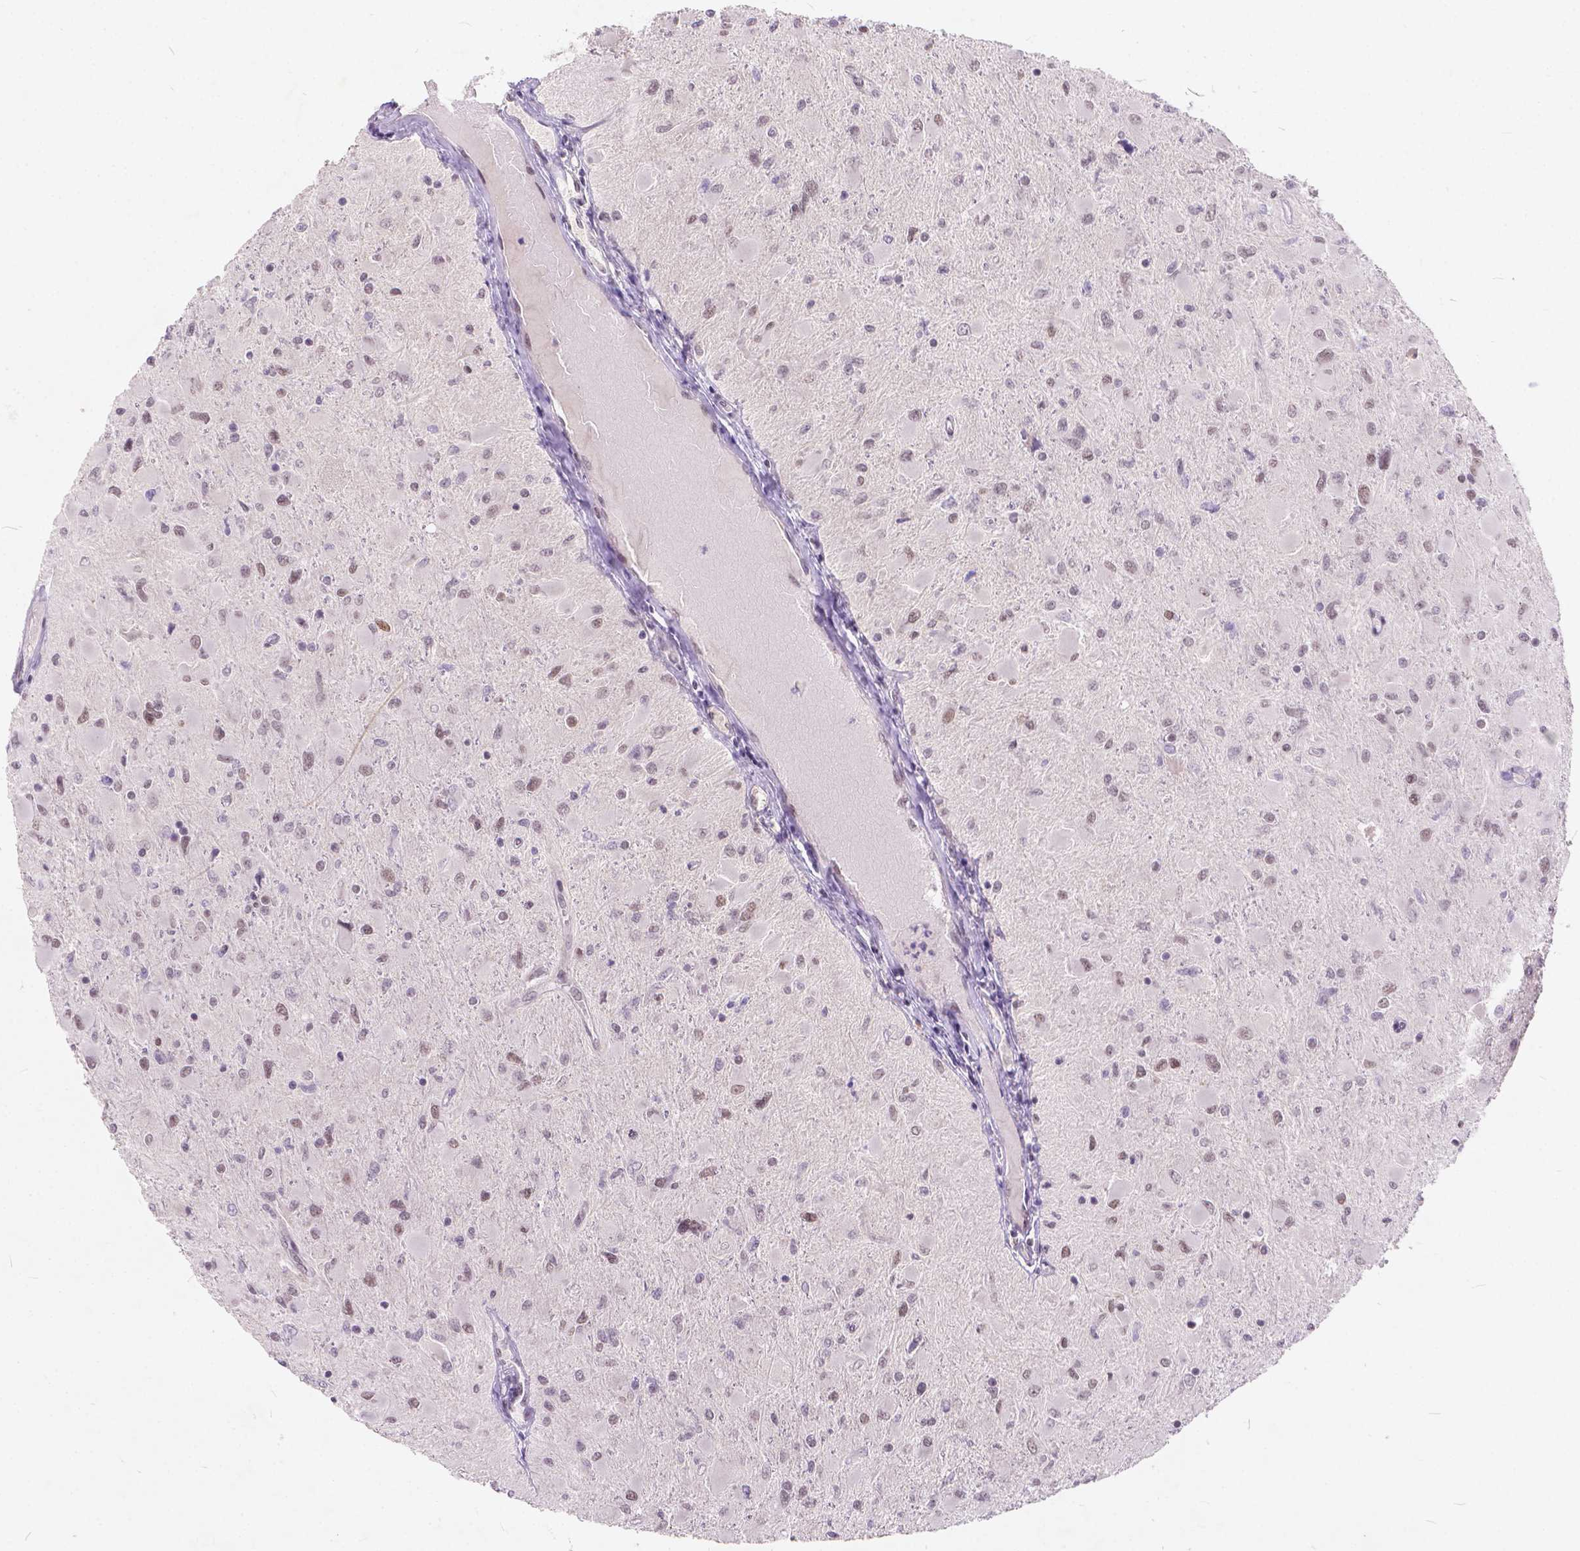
{"staining": {"intensity": "weak", "quantity": ">75%", "location": "nuclear"}, "tissue": "glioma", "cell_type": "Tumor cells", "image_type": "cancer", "snomed": [{"axis": "morphology", "description": "Glioma, malignant, High grade"}, {"axis": "topography", "description": "Cerebral cortex"}], "caption": "About >75% of tumor cells in human malignant glioma (high-grade) show weak nuclear protein expression as visualized by brown immunohistochemical staining.", "gene": "FAM53A", "patient": {"sex": "female", "age": 36}}